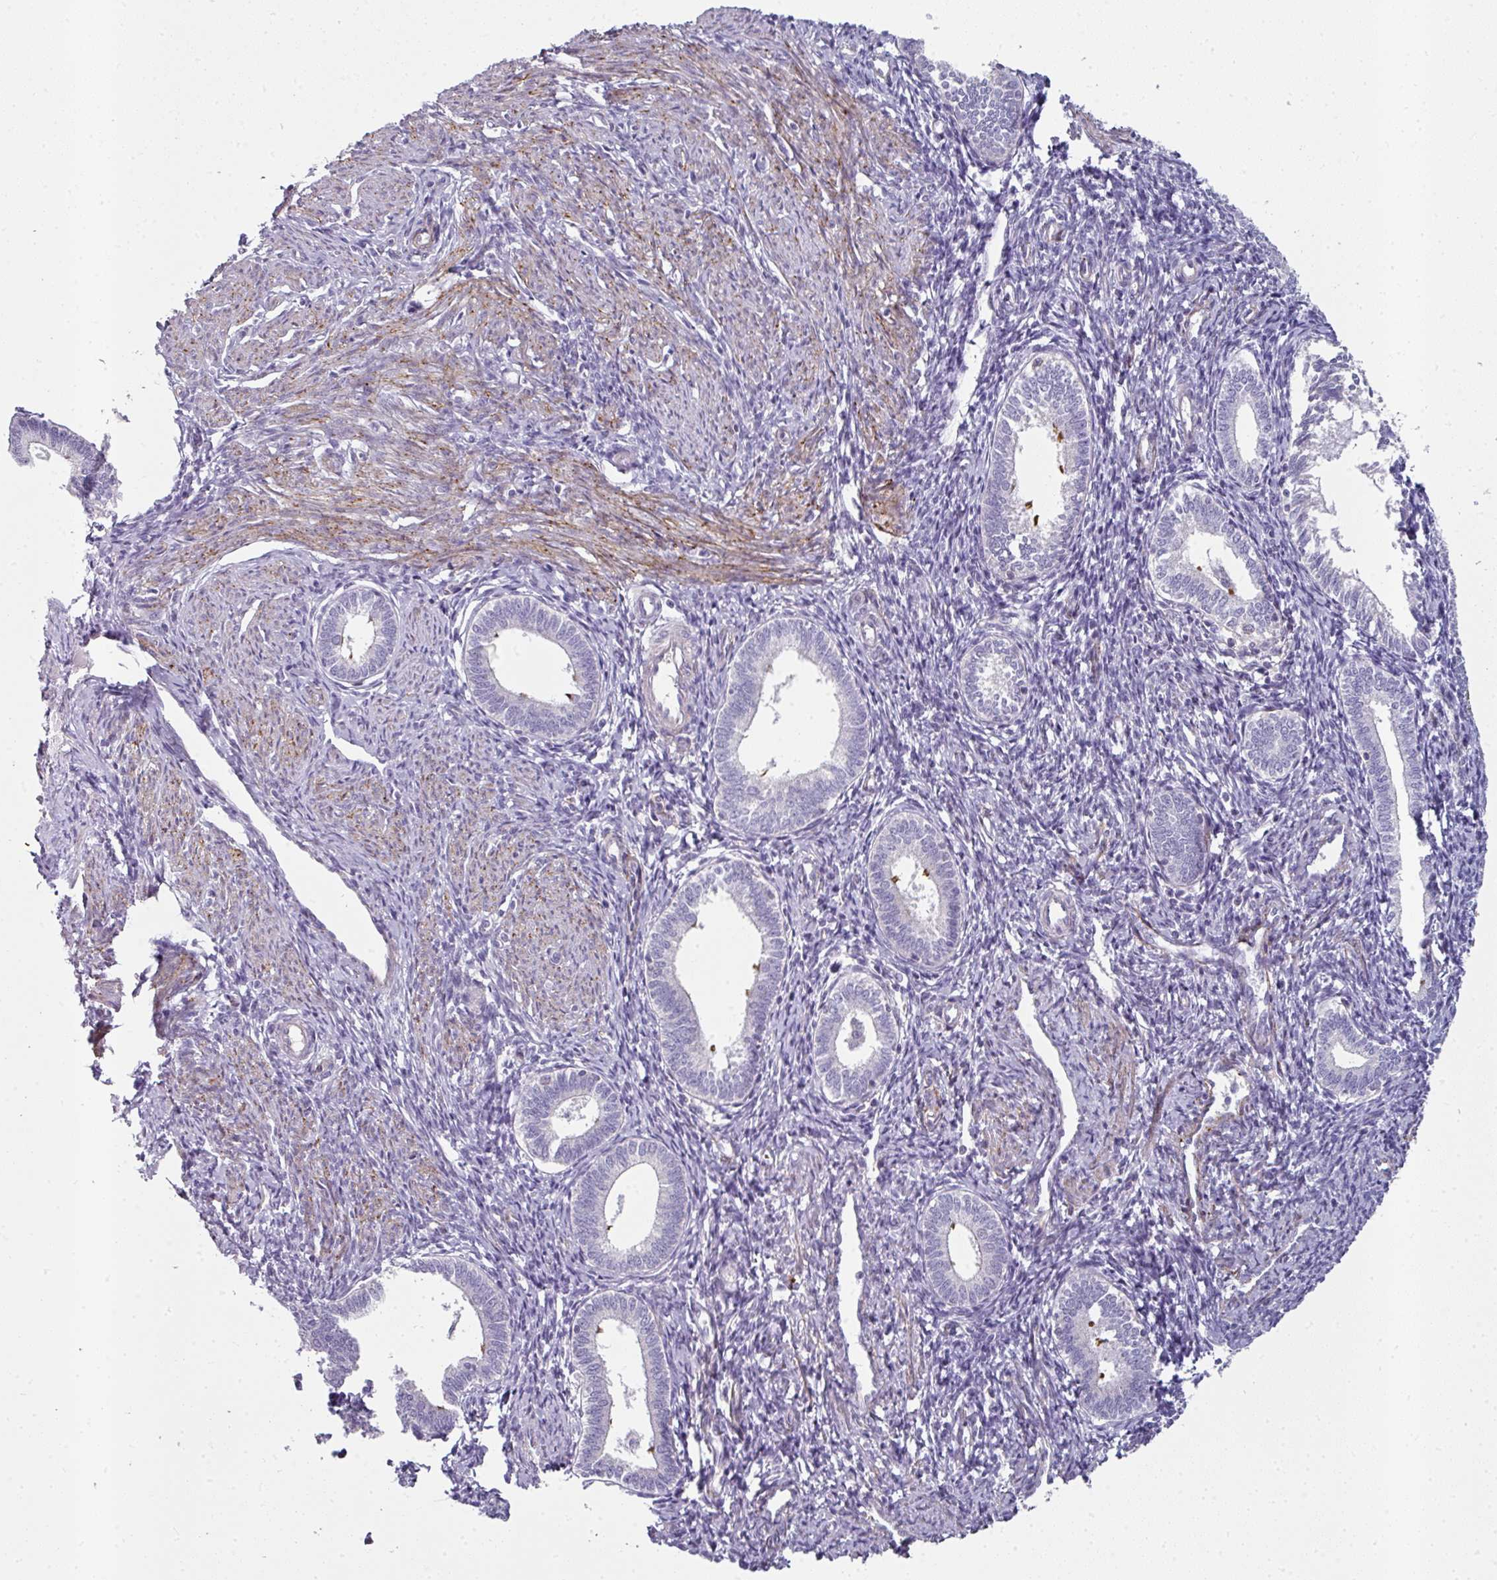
{"staining": {"intensity": "negative", "quantity": "none", "location": "none"}, "tissue": "endometrium", "cell_type": "Cells in endometrial stroma", "image_type": "normal", "snomed": [{"axis": "morphology", "description": "Normal tissue, NOS"}, {"axis": "topography", "description": "Endometrium"}], "caption": "Immunohistochemical staining of benign endometrium shows no significant expression in cells in endometrial stroma.", "gene": "FHAD1", "patient": {"sex": "female", "age": 41}}